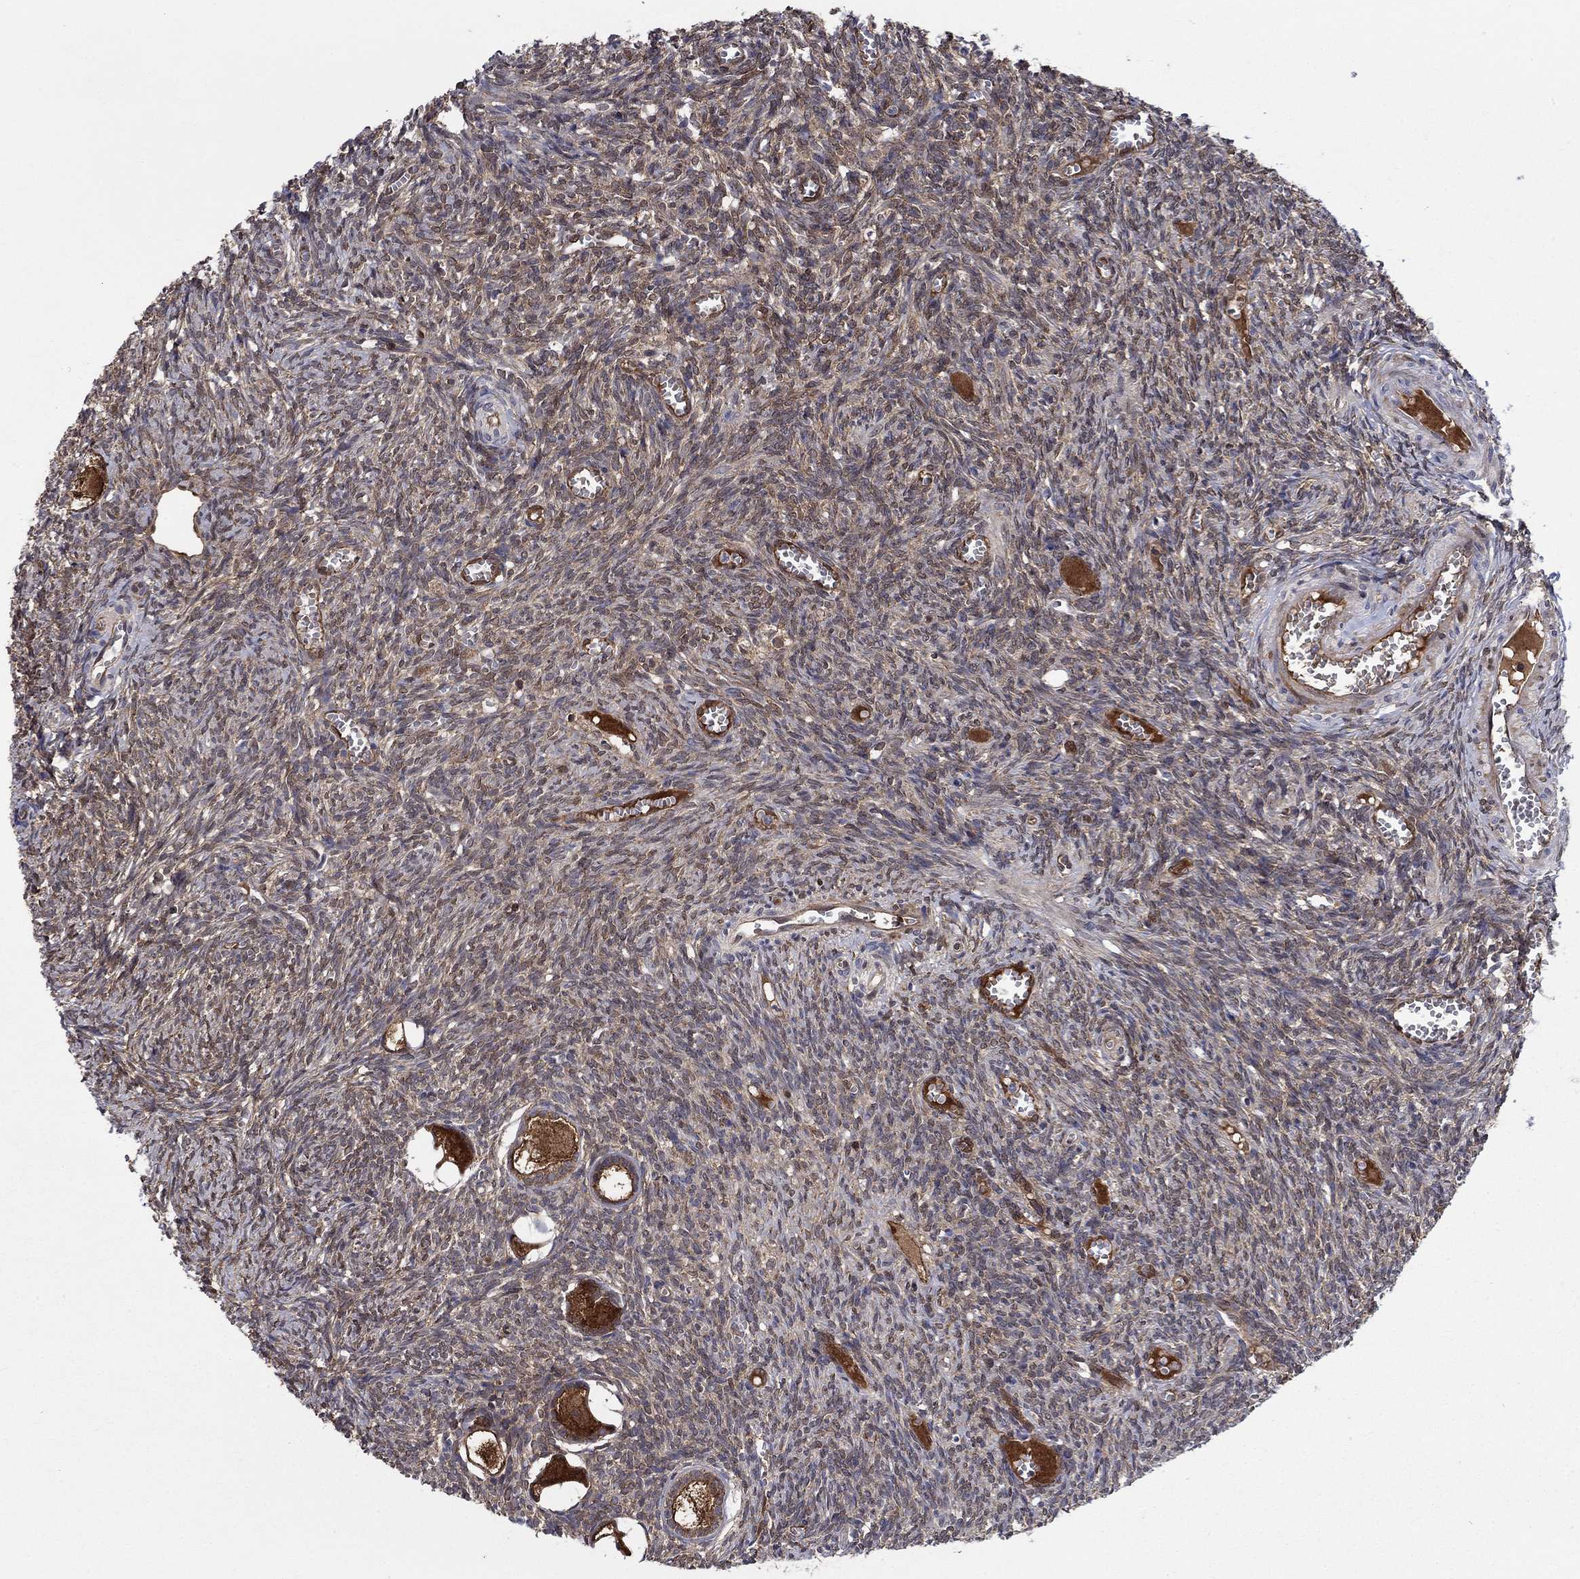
{"staining": {"intensity": "strong", "quantity": ">75%", "location": "cytoplasmic/membranous"}, "tissue": "ovary", "cell_type": "Follicle cells", "image_type": "normal", "snomed": [{"axis": "morphology", "description": "Normal tissue, NOS"}, {"axis": "topography", "description": "Ovary"}], "caption": "Immunohistochemistry staining of unremarkable ovary, which displays high levels of strong cytoplasmic/membranous staining in approximately >75% of follicle cells indicating strong cytoplasmic/membranous protein staining. The staining was performed using DAB (brown) for protein detection and nuclei were counterstained in hematoxylin (blue).", "gene": "AGFG2", "patient": {"sex": "female", "age": 43}}